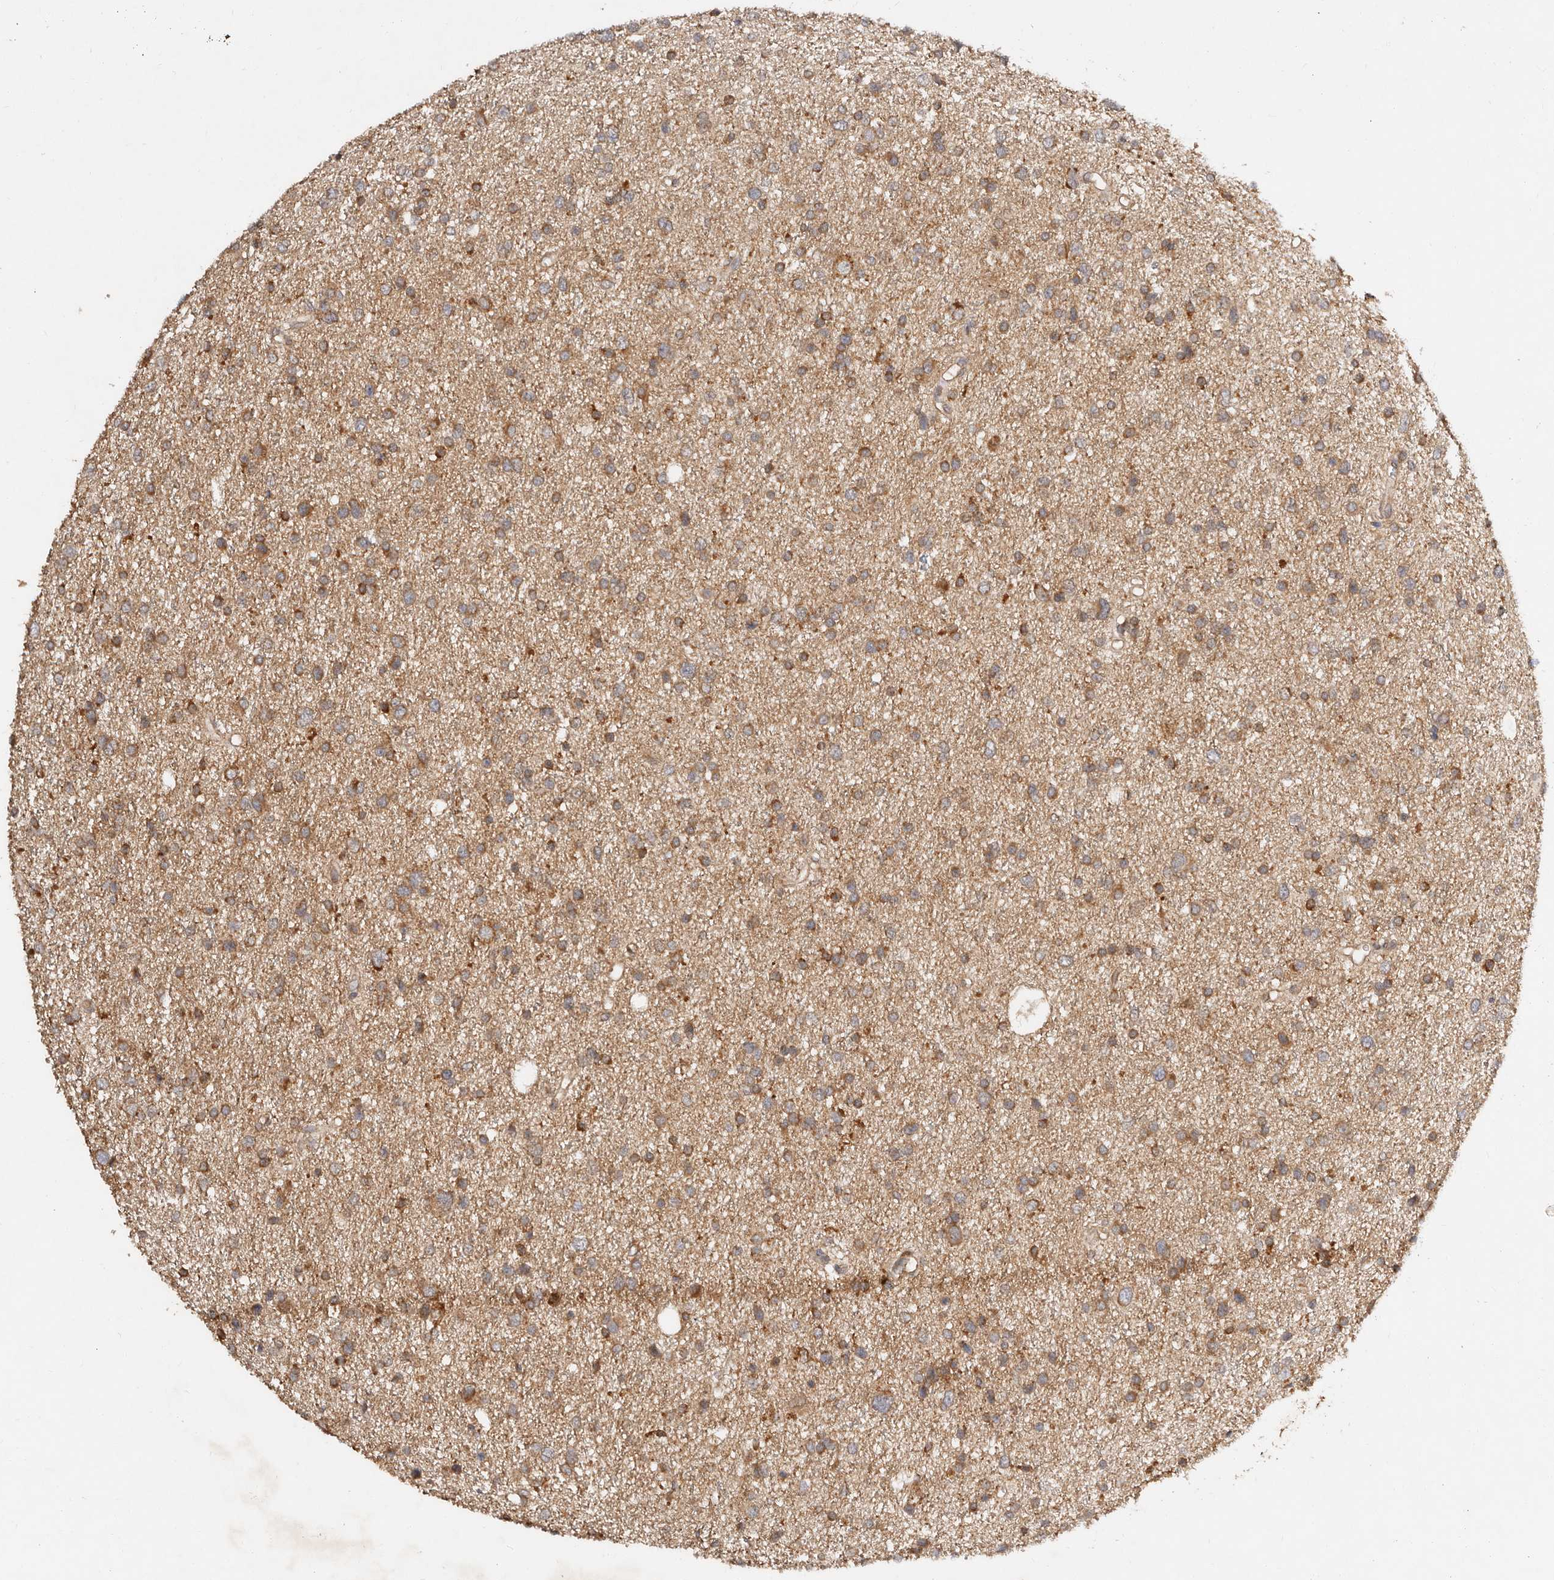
{"staining": {"intensity": "moderate", "quantity": ">75%", "location": "cytoplasmic/membranous"}, "tissue": "glioma", "cell_type": "Tumor cells", "image_type": "cancer", "snomed": [{"axis": "morphology", "description": "Glioma, malignant, Low grade"}, {"axis": "topography", "description": "Brain"}], "caption": "Glioma stained with immunohistochemistry (IHC) demonstrates moderate cytoplasmic/membranous staining in about >75% of tumor cells.", "gene": "DENND11", "patient": {"sex": "female", "age": 37}}